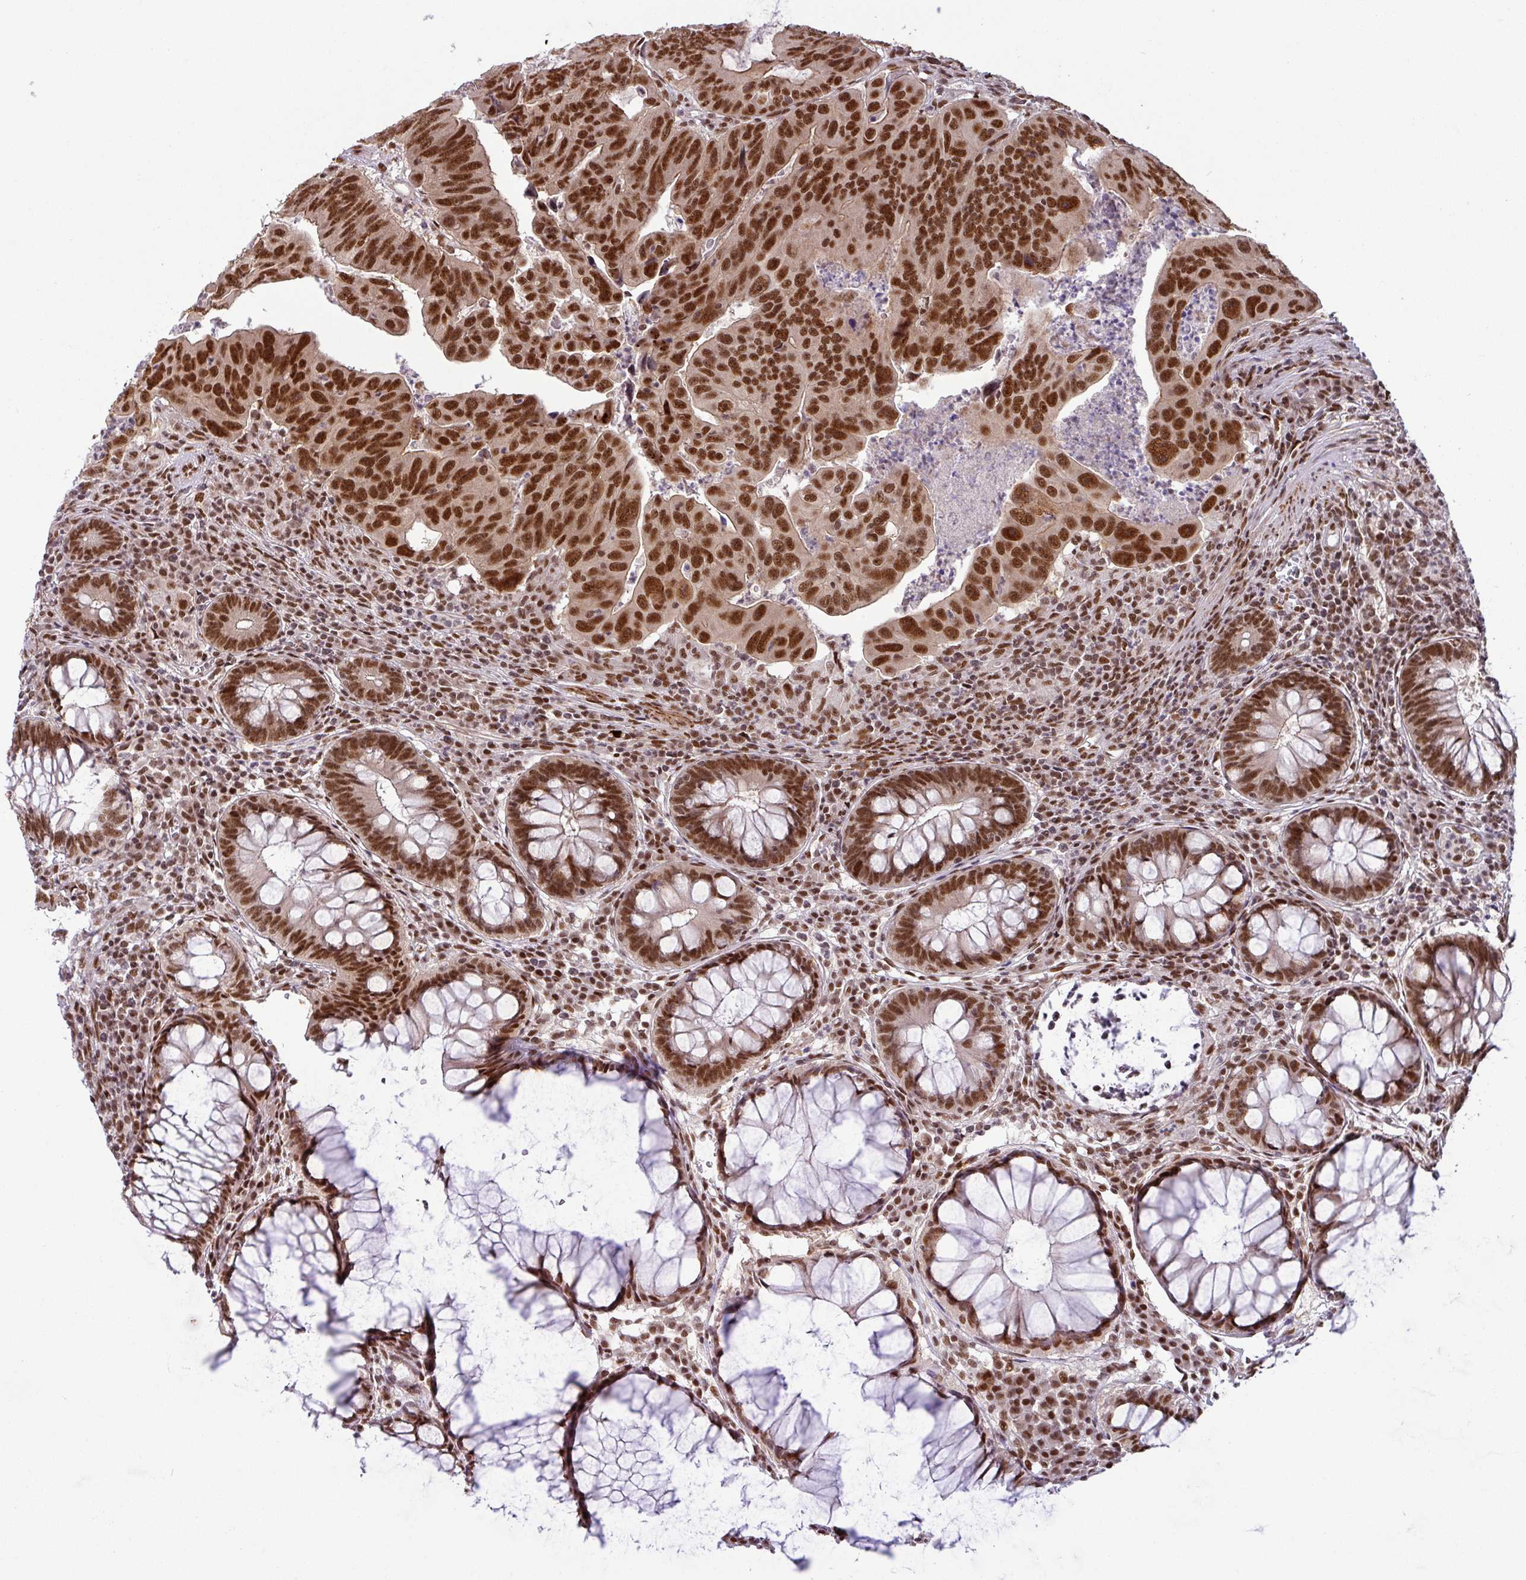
{"staining": {"intensity": "strong", "quantity": ">75%", "location": "nuclear"}, "tissue": "colorectal cancer", "cell_type": "Tumor cells", "image_type": "cancer", "snomed": [{"axis": "morphology", "description": "Adenocarcinoma, NOS"}, {"axis": "topography", "description": "Rectum"}], "caption": "Colorectal cancer (adenocarcinoma) tissue exhibits strong nuclear staining in about >75% of tumor cells, visualized by immunohistochemistry. Nuclei are stained in blue.", "gene": "SRSF2", "patient": {"sex": "male", "age": 69}}